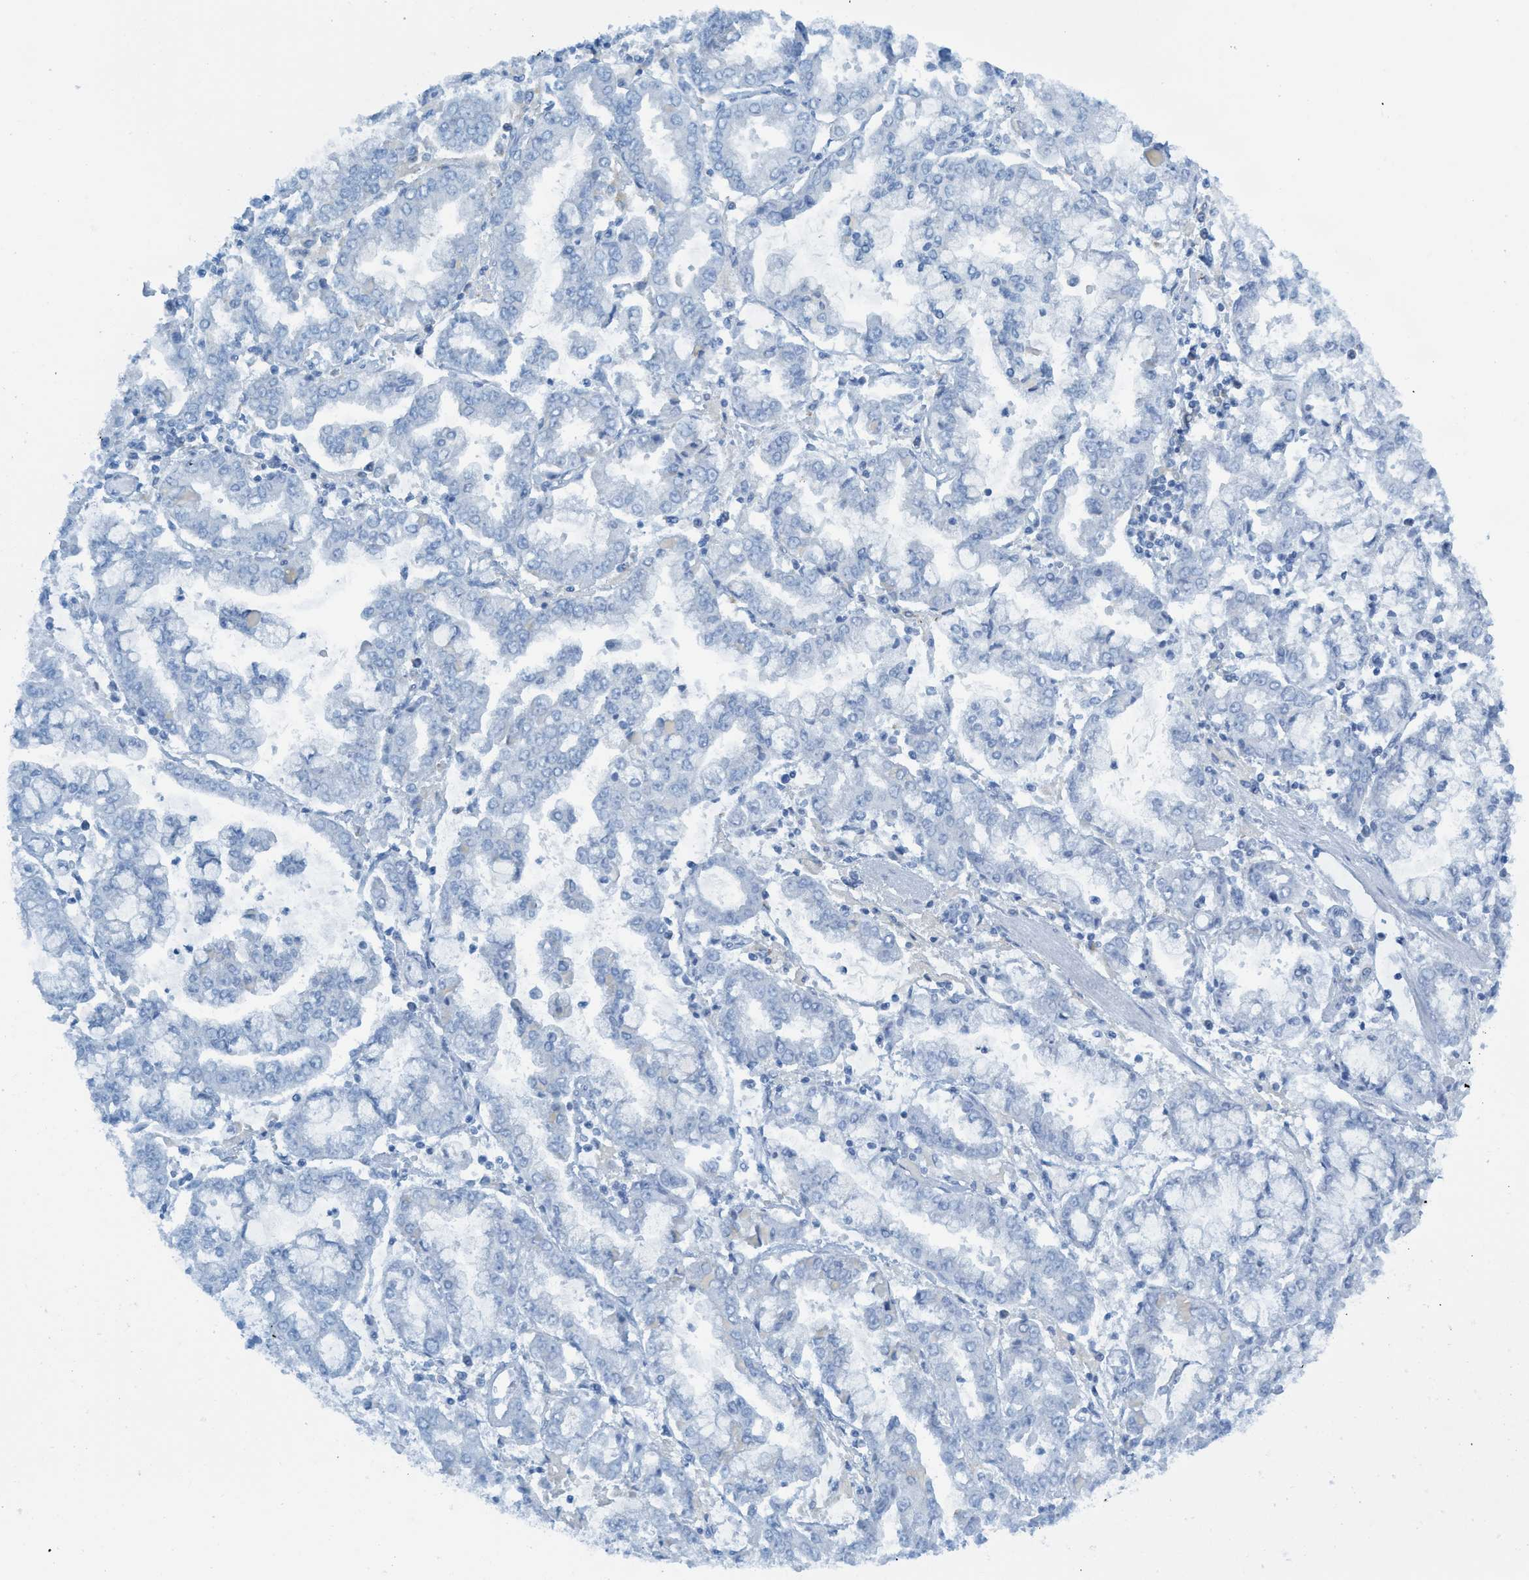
{"staining": {"intensity": "negative", "quantity": "none", "location": "none"}, "tissue": "stomach cancer", "cell_type": "Tumor cells", "image_type": "cancer", "snomed": [{"axis": "morphology", "description": "Adenocarcinoma, NOS"}, {"axis": "topography", "description": "Stomach"}], "caption": "This is an immunohistochemistry (IHC) photomicrograph of stomach cancer. There is no positivity in tumor cells.", "gene": "C21orf62", "patient": {"sex": "male", "age": 76}}